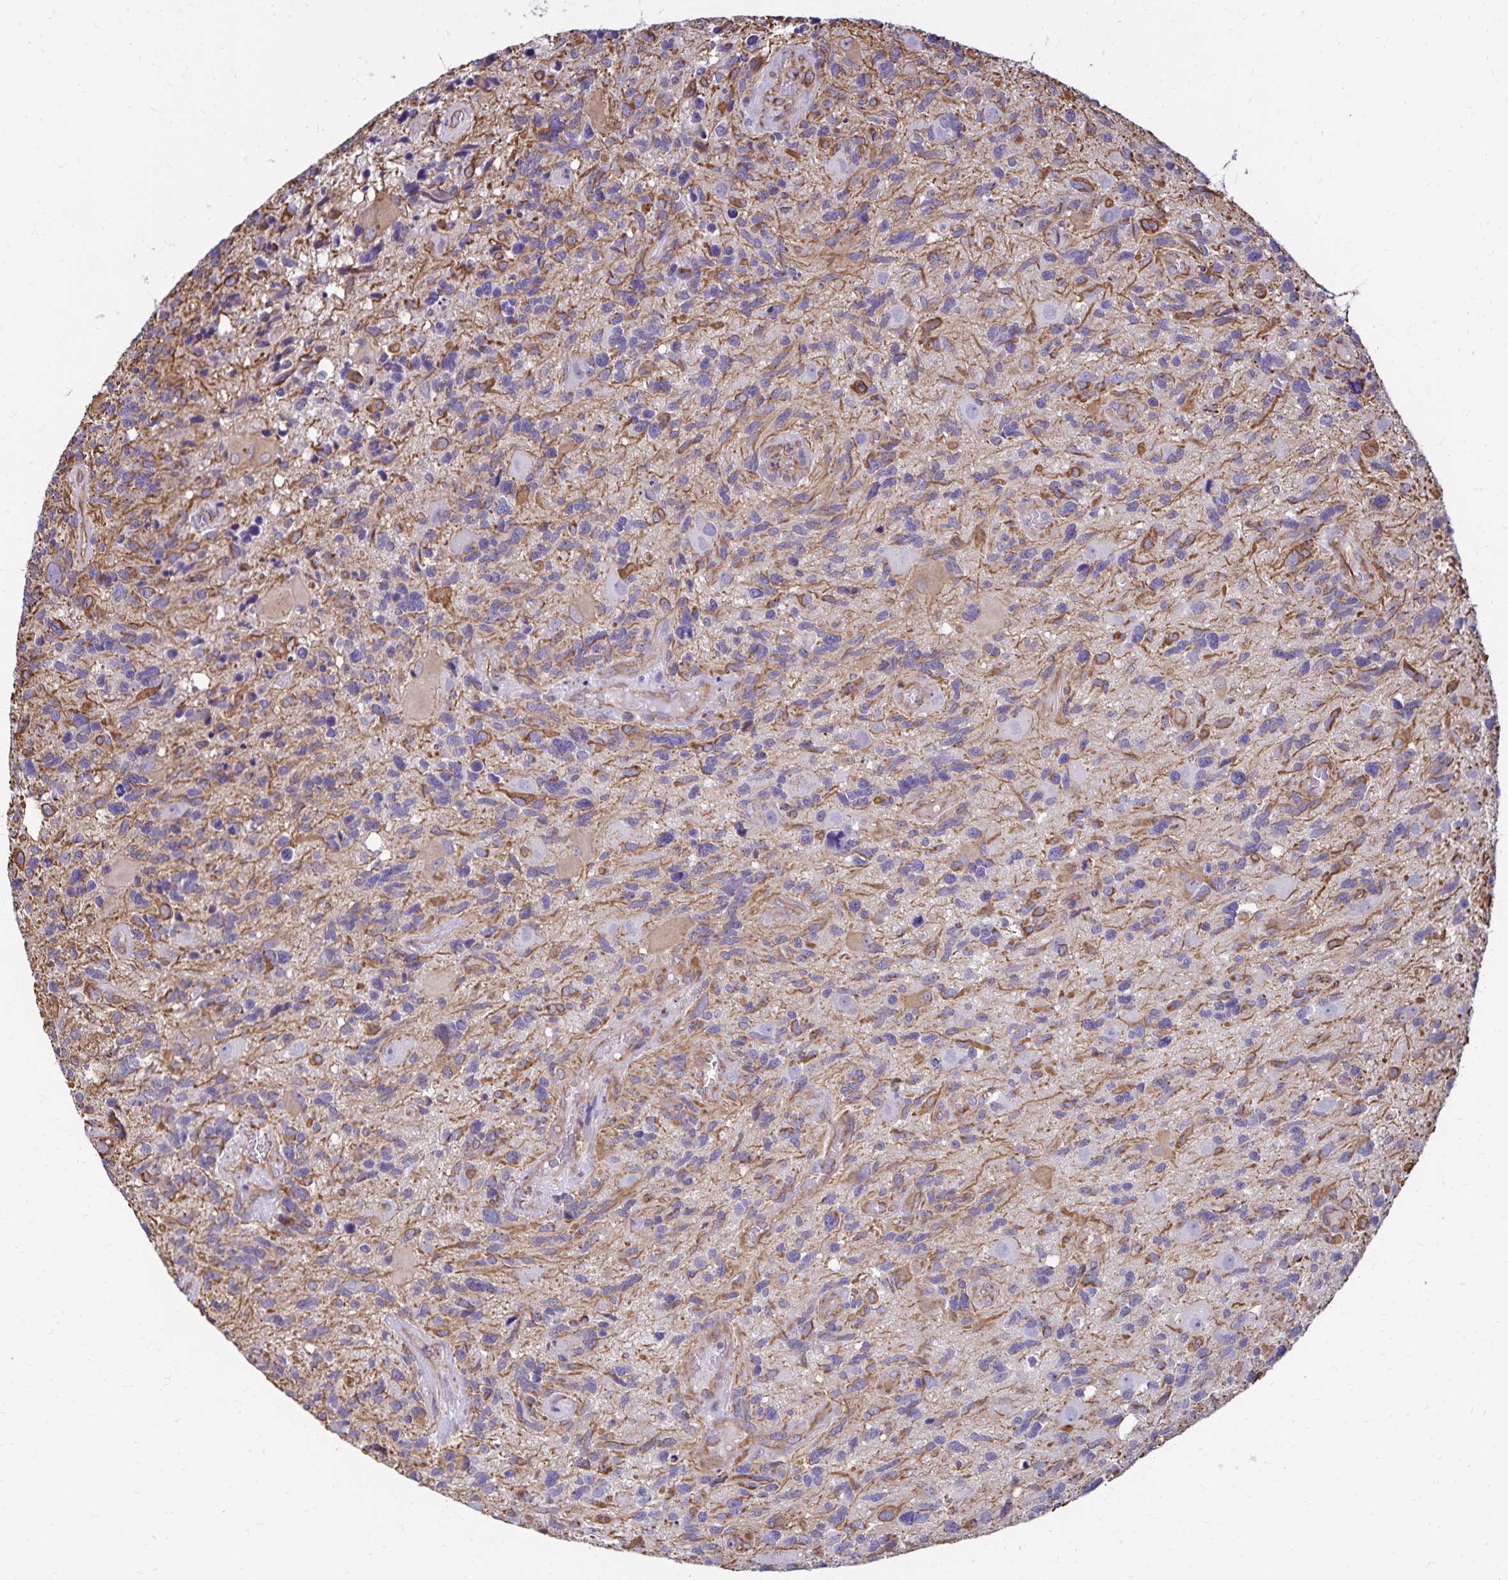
{"staining": {"intensity": "moderate", "quantity": "<25%", "location": "cytoplasmic/membranous"}, "tissue": "glioma", "cell_type": "Tumor cells", "image_type": "cancer", "snomed": [{"axis": "morphology", "description": "Glioma, malignant, High grade"}, {"axis": "topography", "description": "Brain"}], "caption": "Immunohistochemistry (DAB) staining of human malignant glioma (high-grade) exhibits moderate cytoplasmic/membranous protein expression in approximately <25% of tumor cells. (Brightfield microscopy of DAB IHC at high magnification).", "gene": "TRPV6", "patient": {"sex": "male", "age": 49}}